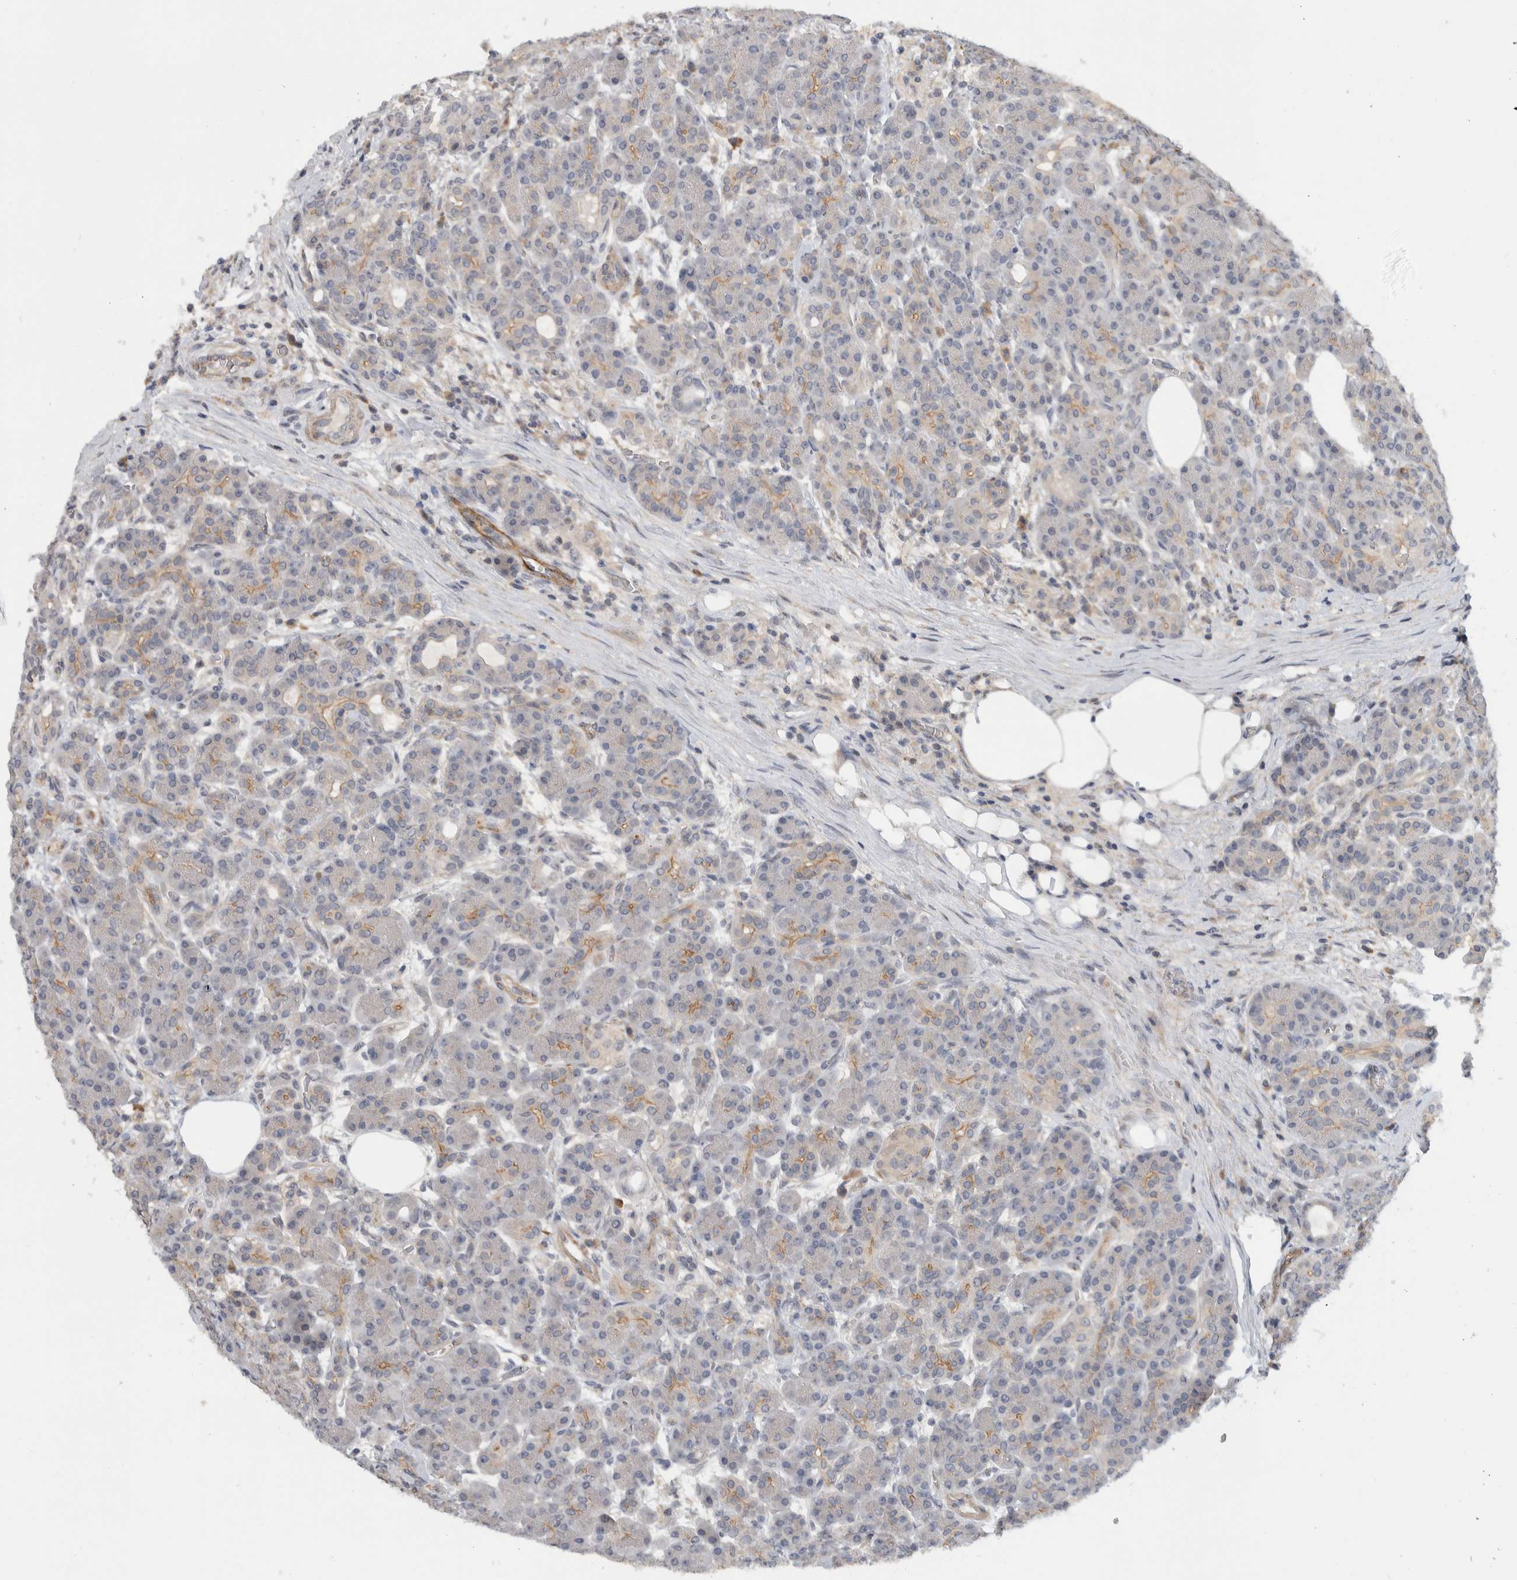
{"staining": {"intensity": "weak", "quantity": "25%-75%", "location": "cytoplasmic/membranous"}, "tissue": "pancreas", "cell_type": "Exocrine glandular cells", "image_type": "normal", "snomed": [{"axis": "morphology", "description": "Normal tissue, NOS"}, {"axis": "topography", "description": "Pancreas"}], "caption": "This image displays immunohistochemistry (IHC) staining of normal pancreas, with low weak cytoplasmic/membranous expression in approximately 25%-75% of exocrine glandular cells.", "gene": "MPRIP", "patient": {"sex": "male", "age": 63}}